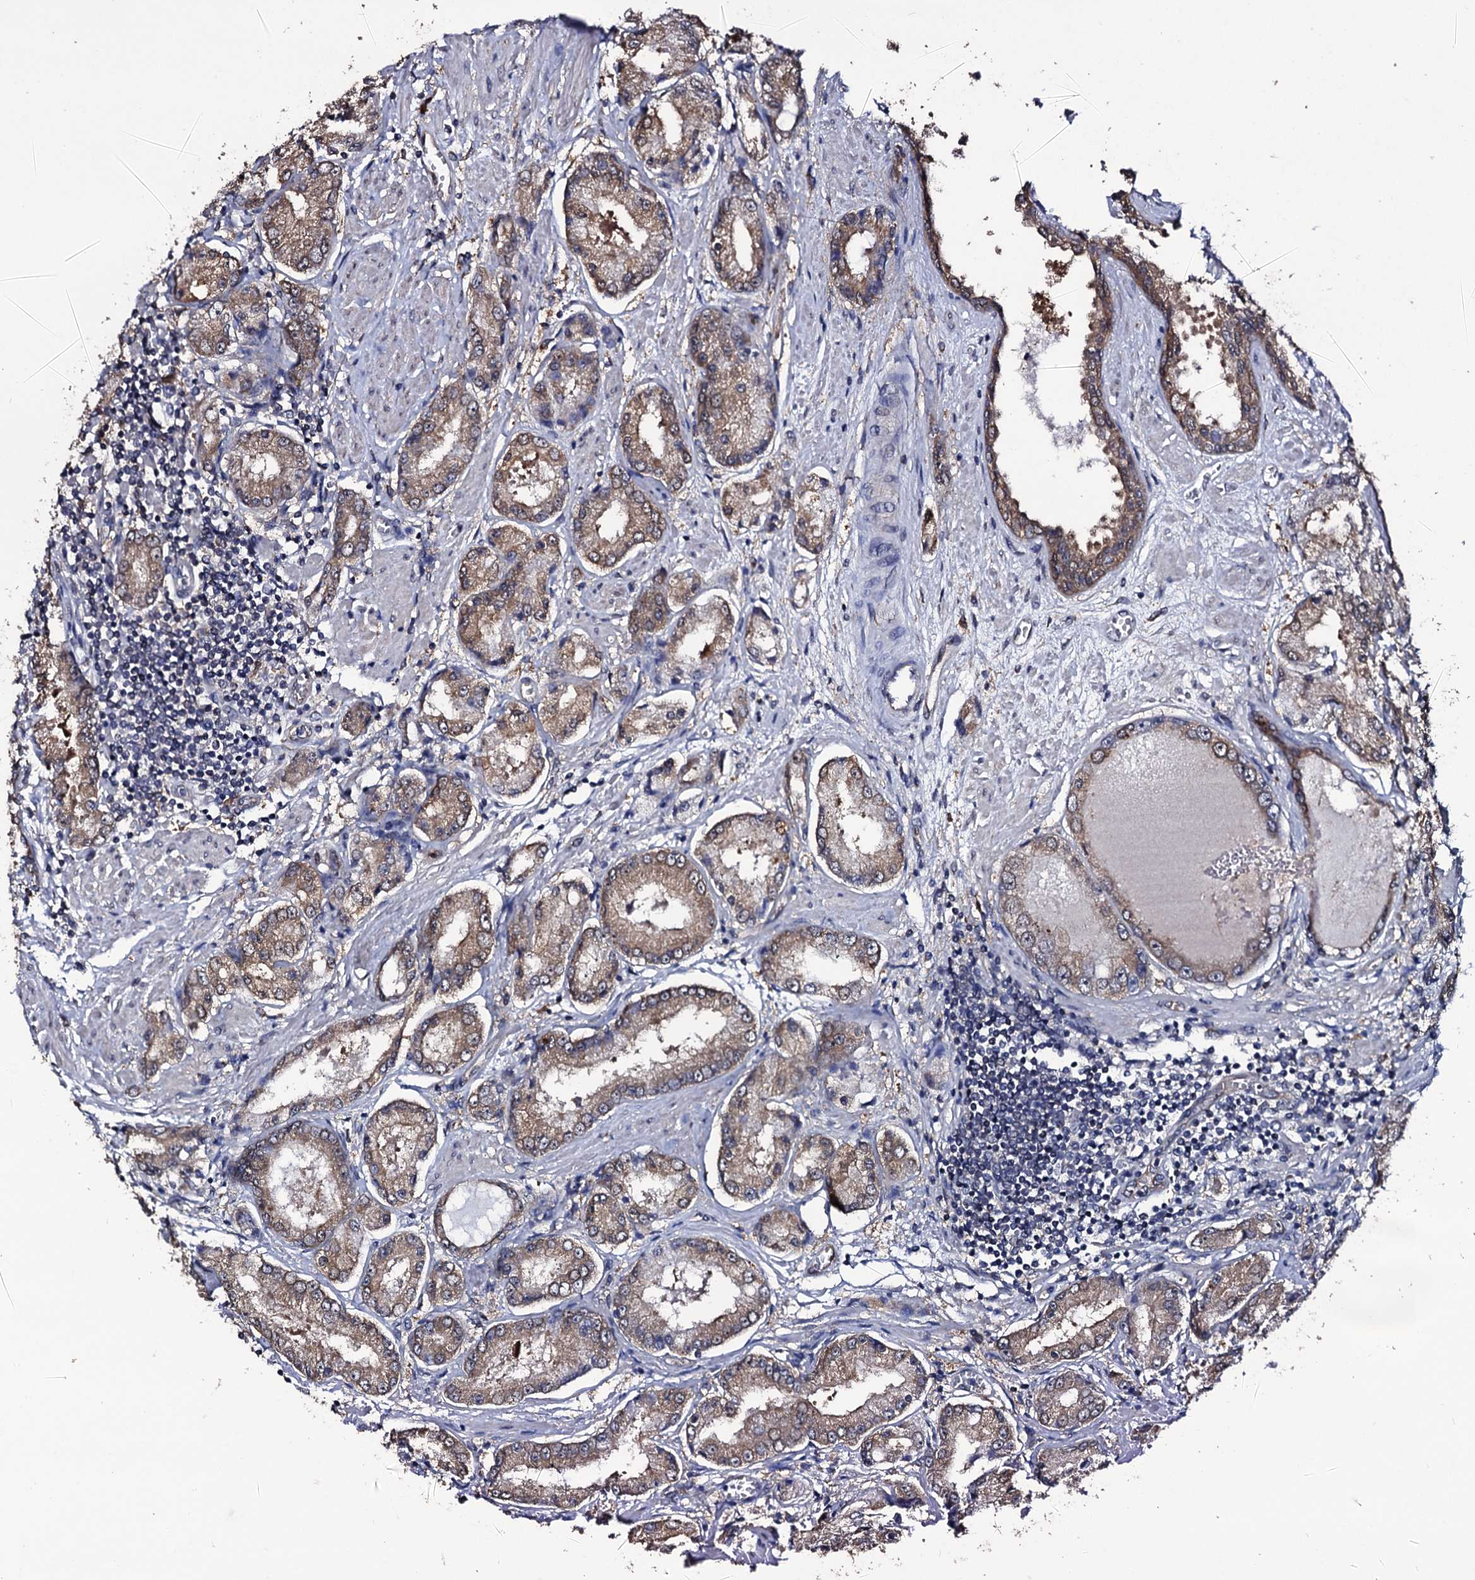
{"staining": {"intensity": "moderate", "quantity": ">75%", "location": "cytoplasmic/membranous"}, "tissue": "prostate cancer", "cell_type": "Tumor cells", "image_type": "cancer", "snomed": [{"axis": "morphology", "description": "Adenocarcinoma, High grade"}, {"axis": "topography", "description": "Prostate"}], "caption": "Protein staining shows moderate cytoplasmic/membranous expression in approximately >75% of tumor cells in adenocarcinoma (high-grade) (prostate).", "gene": "CRYL1", "patient": {"sex": "male", "age": 59}}